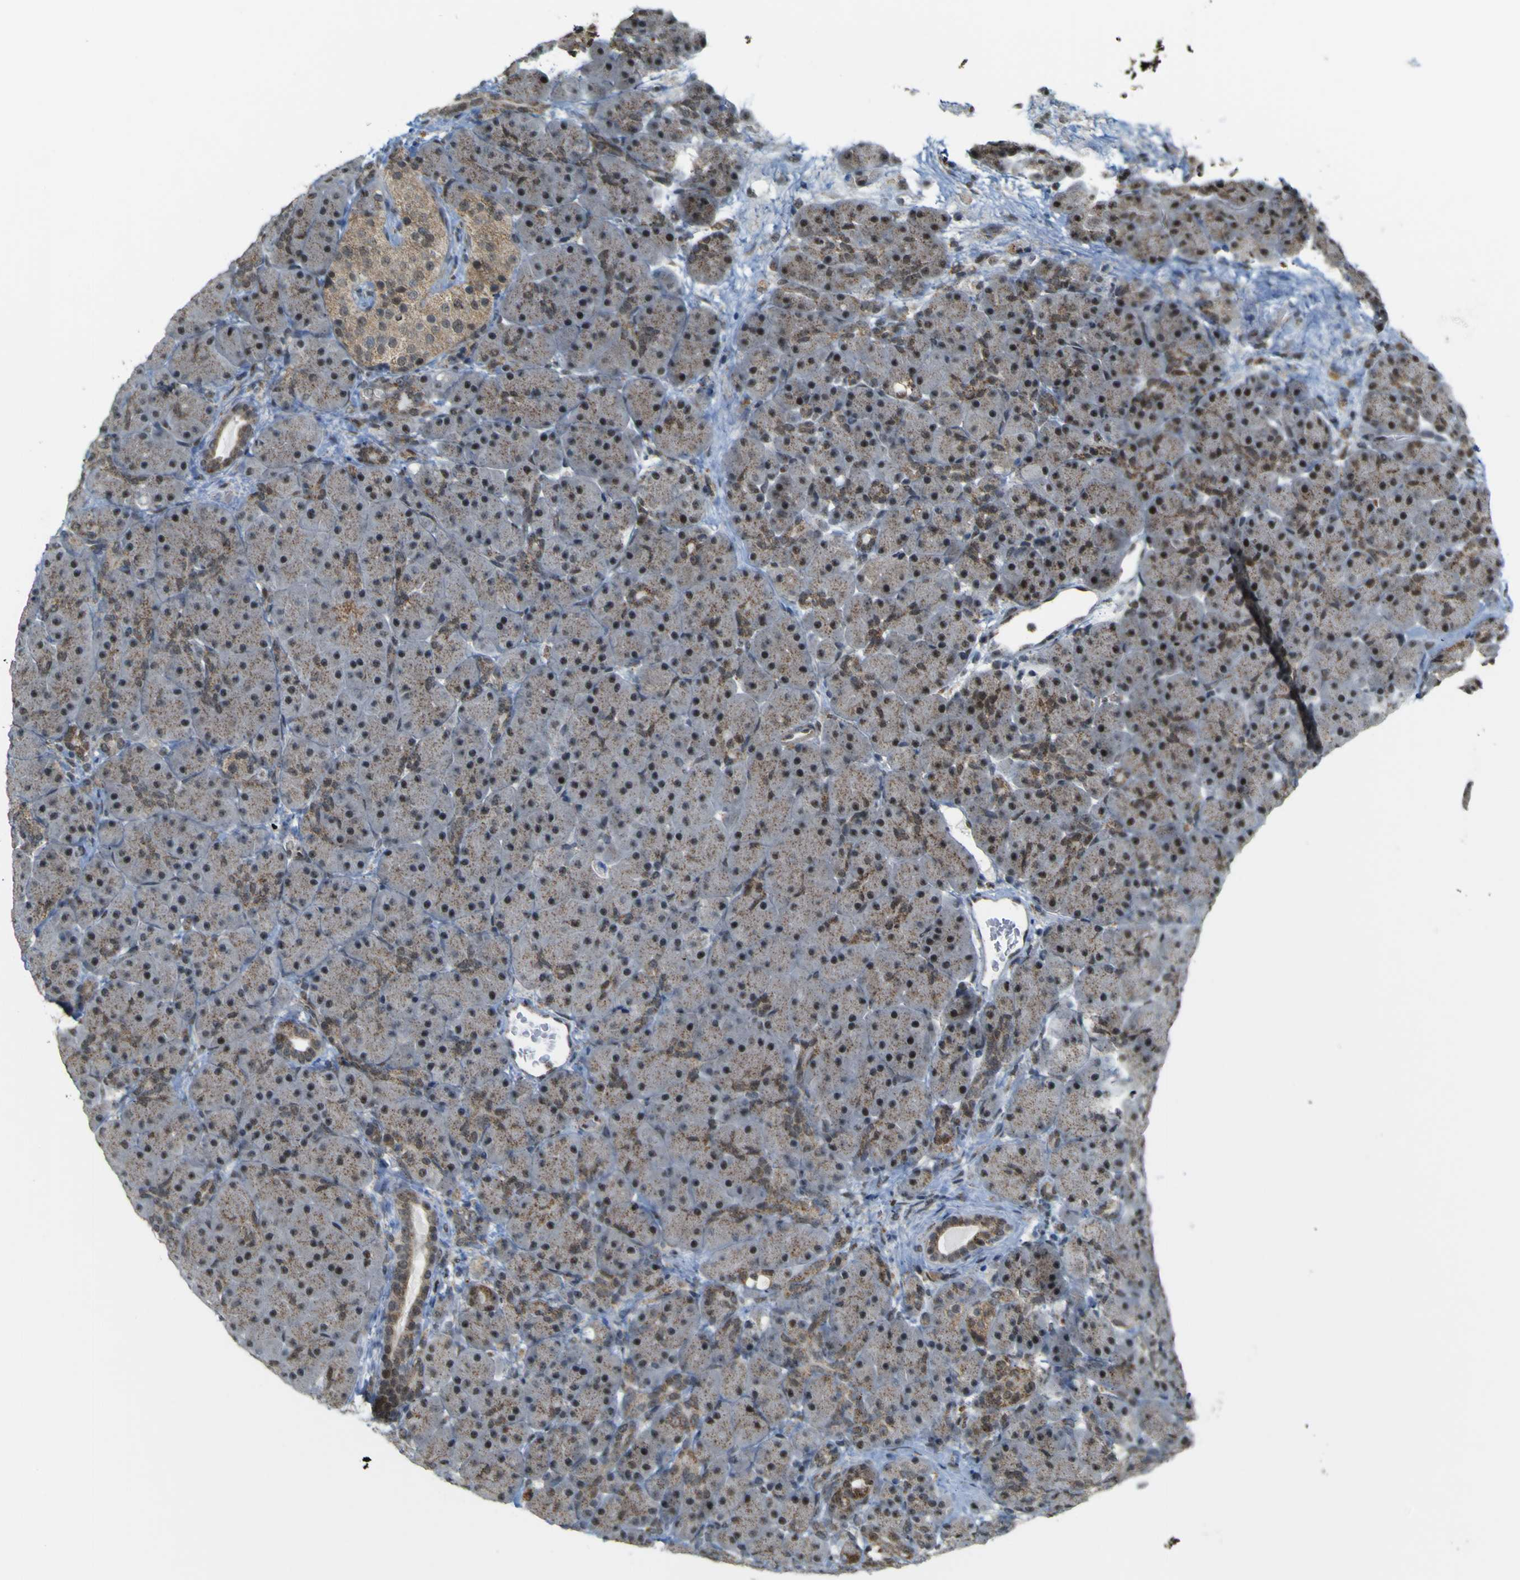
{"staining": {"intensity": "moderate", "quantity": "25%-75%", "location": "cytoplasmic/membranous,nuclear"}, "tissue": "pancreas", "cell_type": "Exocrine glandular cells", "image_type": "normal", "snomed": [{"axis": "morphology", "description": "Normal tissue, NOS"}, {"axis": "topography", "description": "Pancreas"}], "caption": "Benign pancreas shows moderate cytoplasmic/membranous,nuclear expression in about 25%-75% of exocrine glandular cells The staining is performed using DAB (3,3'-diaminobenzidine) brown chromogen to label protein expression. The nuclei are counter-stained blue using hematoxylin..", "gene": "ACBD5", "patient": {"sex": "male", "age": 66}}